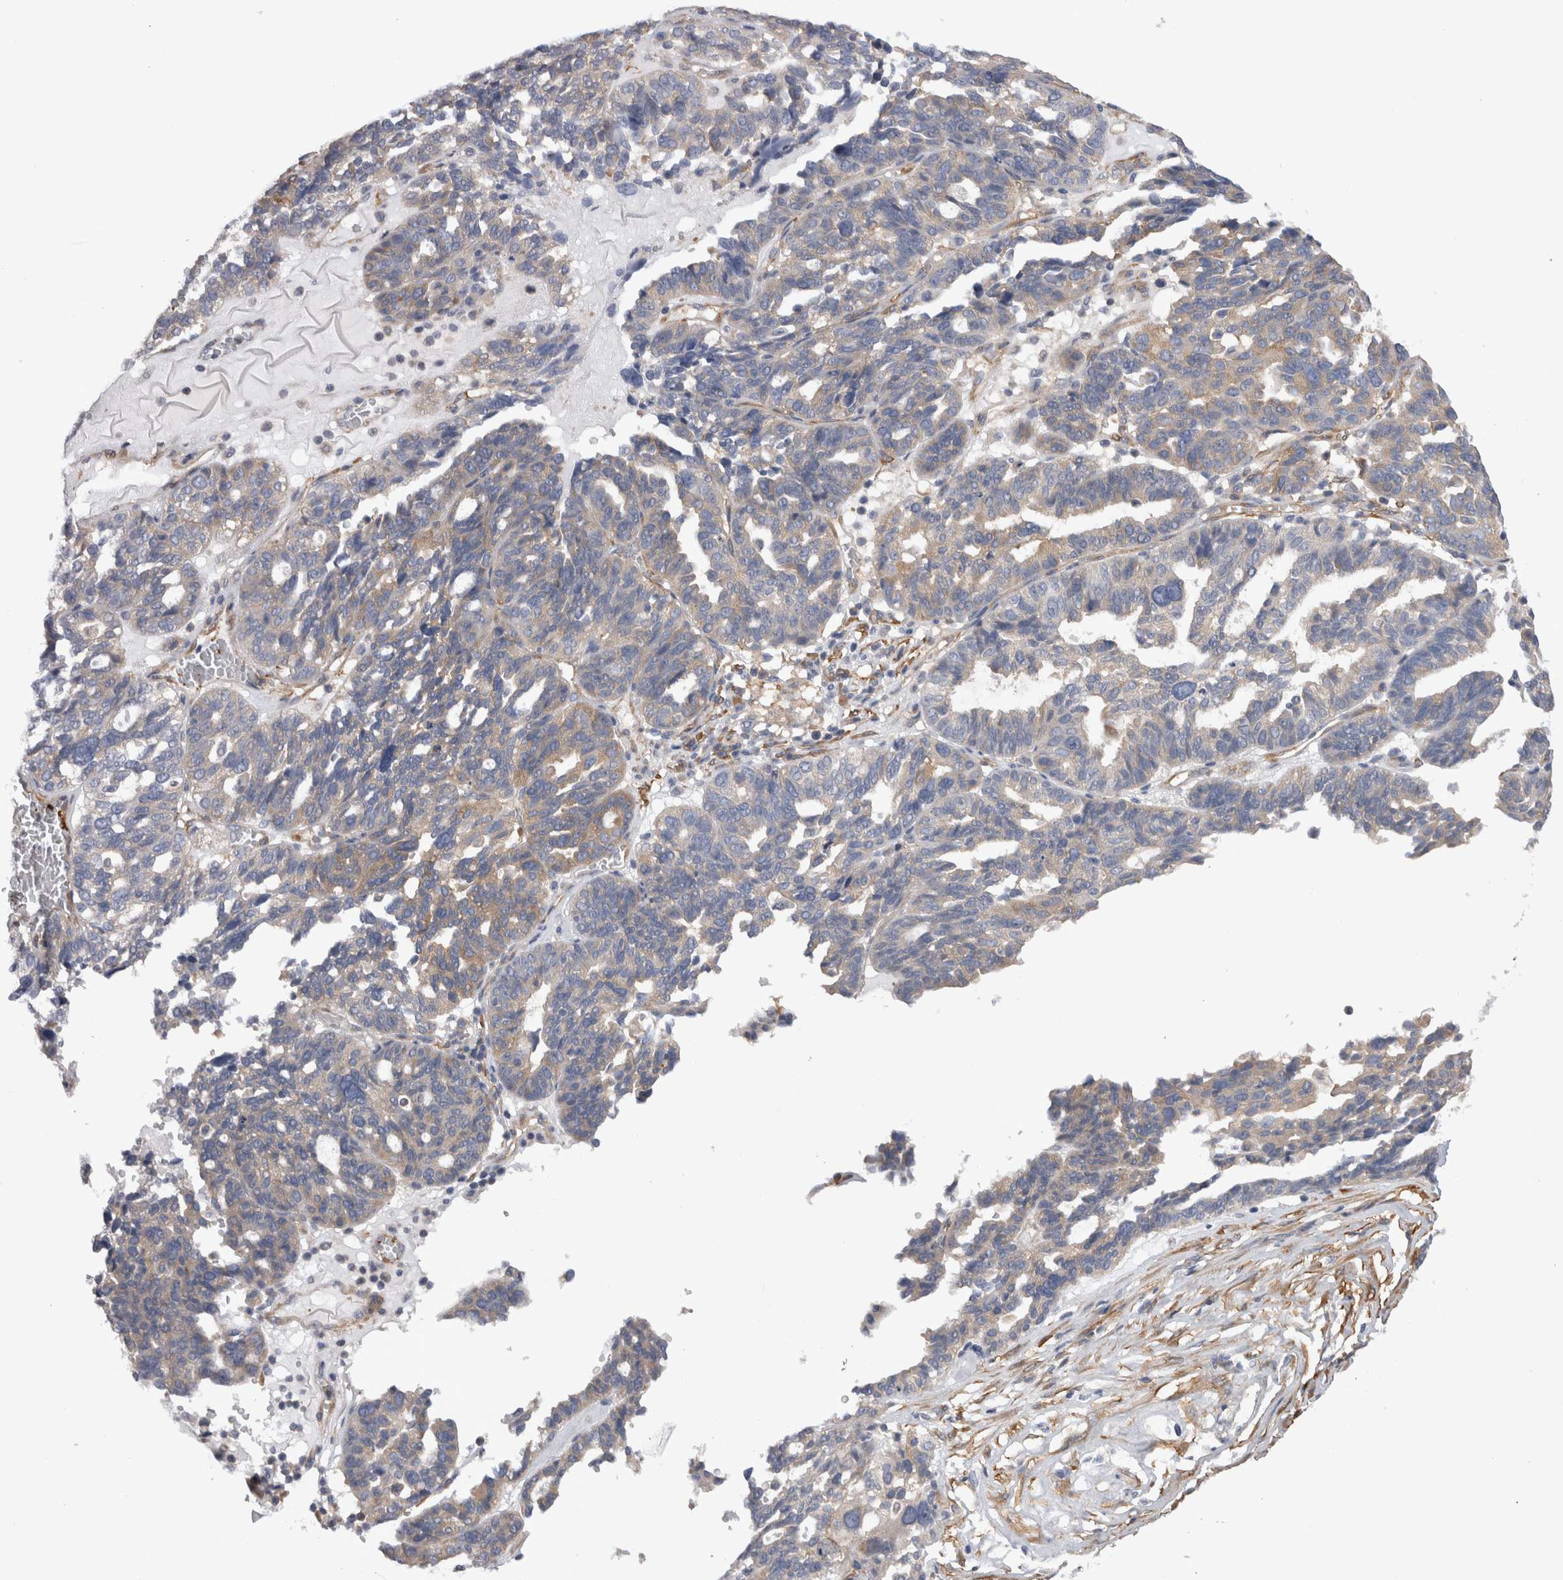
{"staining": {"intensity": "weak", "quantity": "<25%", "location": "cytoplasmic/membranous"}, "tissue": "ovarian cancer", "cell_type": "Tumor cells", "image_type": "cancer", "snomed": [{"axis": "morphology", "description": "Cystadenocarcinoma, serous, NOS"}, {"axis": "topography", "description": "Ovary"}], "caption": "Immunohistochemistry (IHC) histopathology image of ovarian cancer stained for a protein (brown), which displays no expression in tumor cells.", "gene": "EPRS1", "patient": {"sex": "female", "age": 59}}